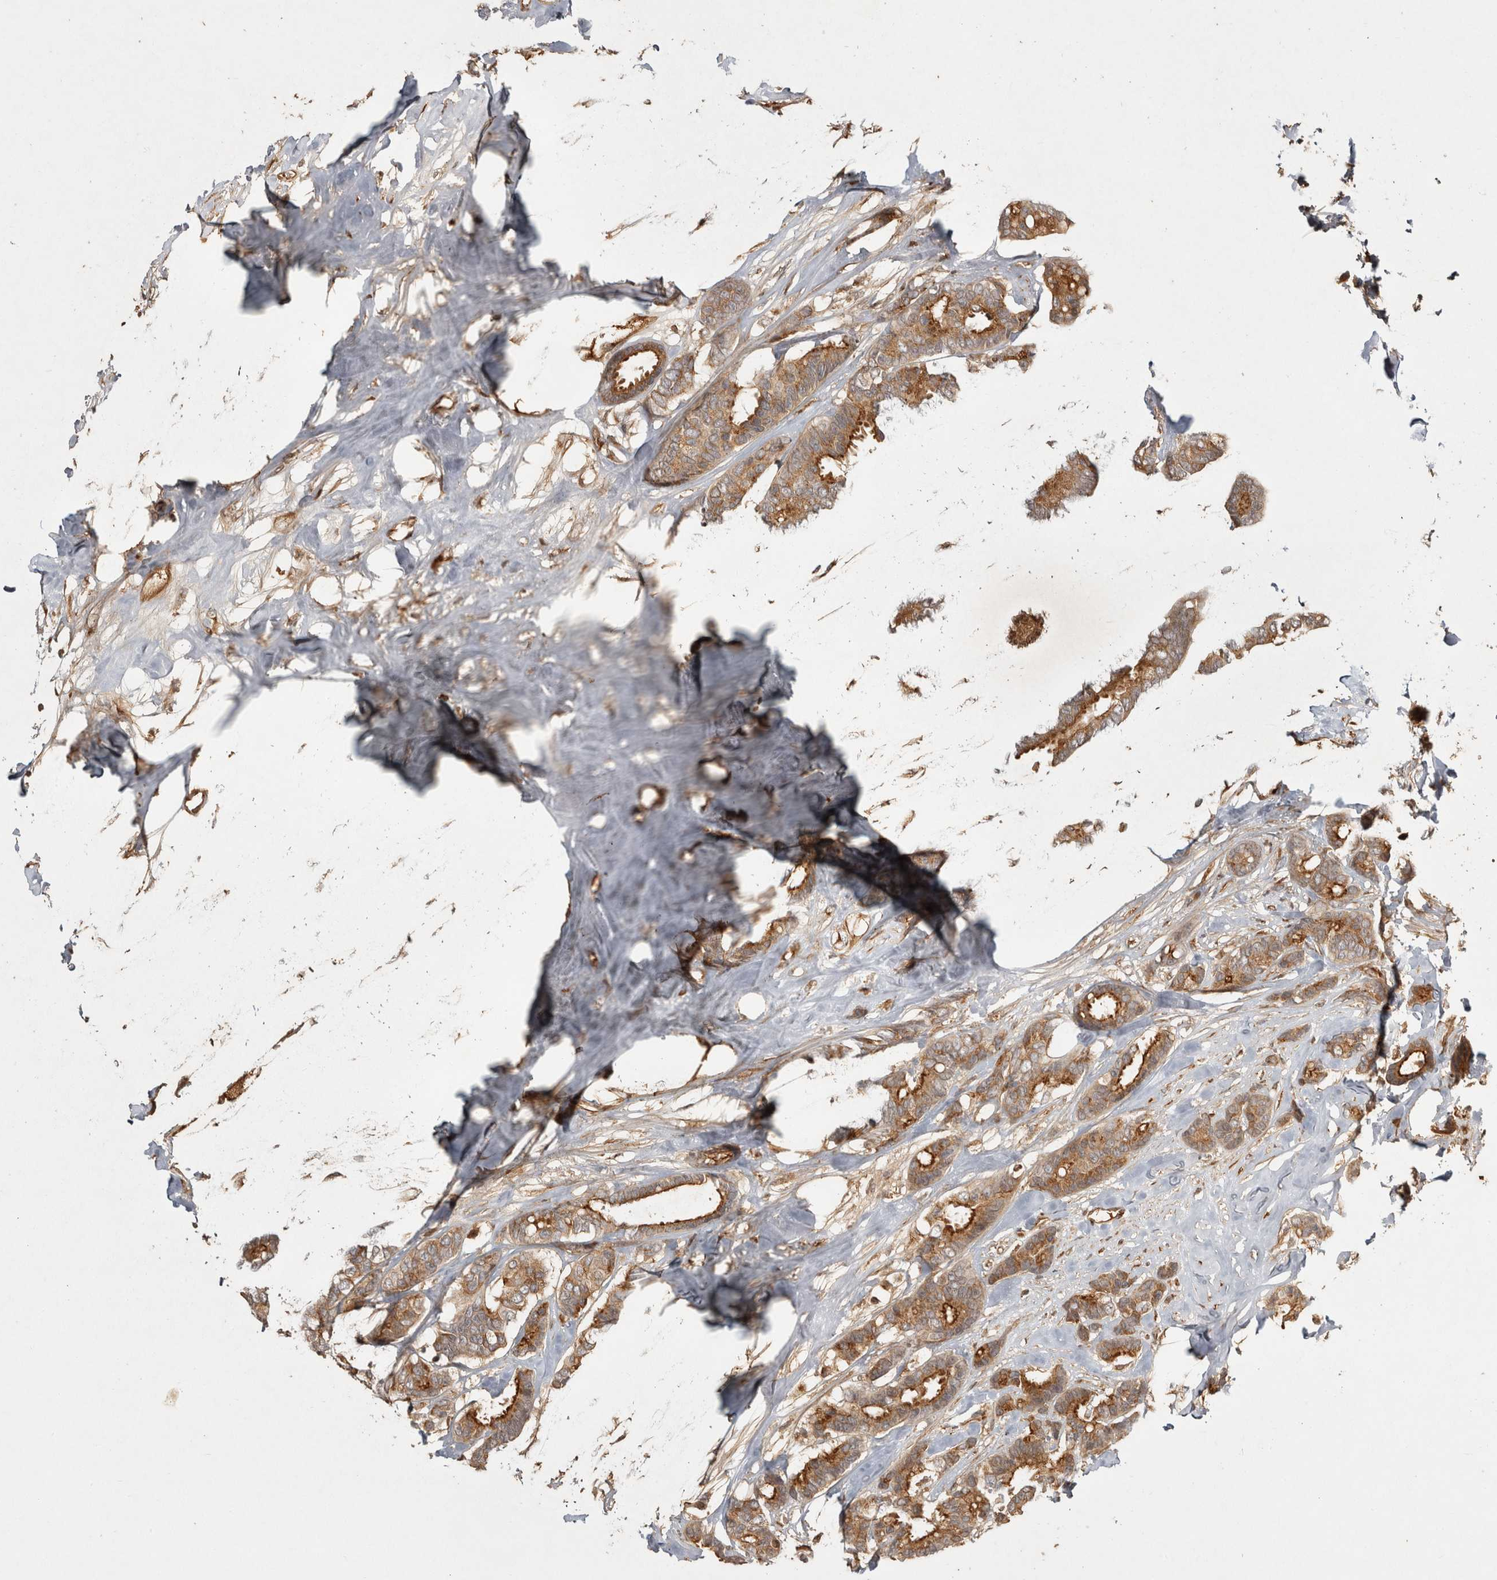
{"staining": {"intensity": "moderate", "quantity": "25%-75%", "location": "cytoplasmic/membranous"}, "tissue": "breast cancer", "cell_type": "Tumor cells", "image_type": "cancer", "snomed": [{"axis": "morphology", "description": "Duct carcinoma"}, {"axis": "topography", "description": "Breast"}], "caption": "Moderate cytoplasmic/membranous staining is seen in about 25%-75% of tumor cells in breast cancer.", "gene": "CAMSAP2", "patient": {"sex": "female", "age": 87}}